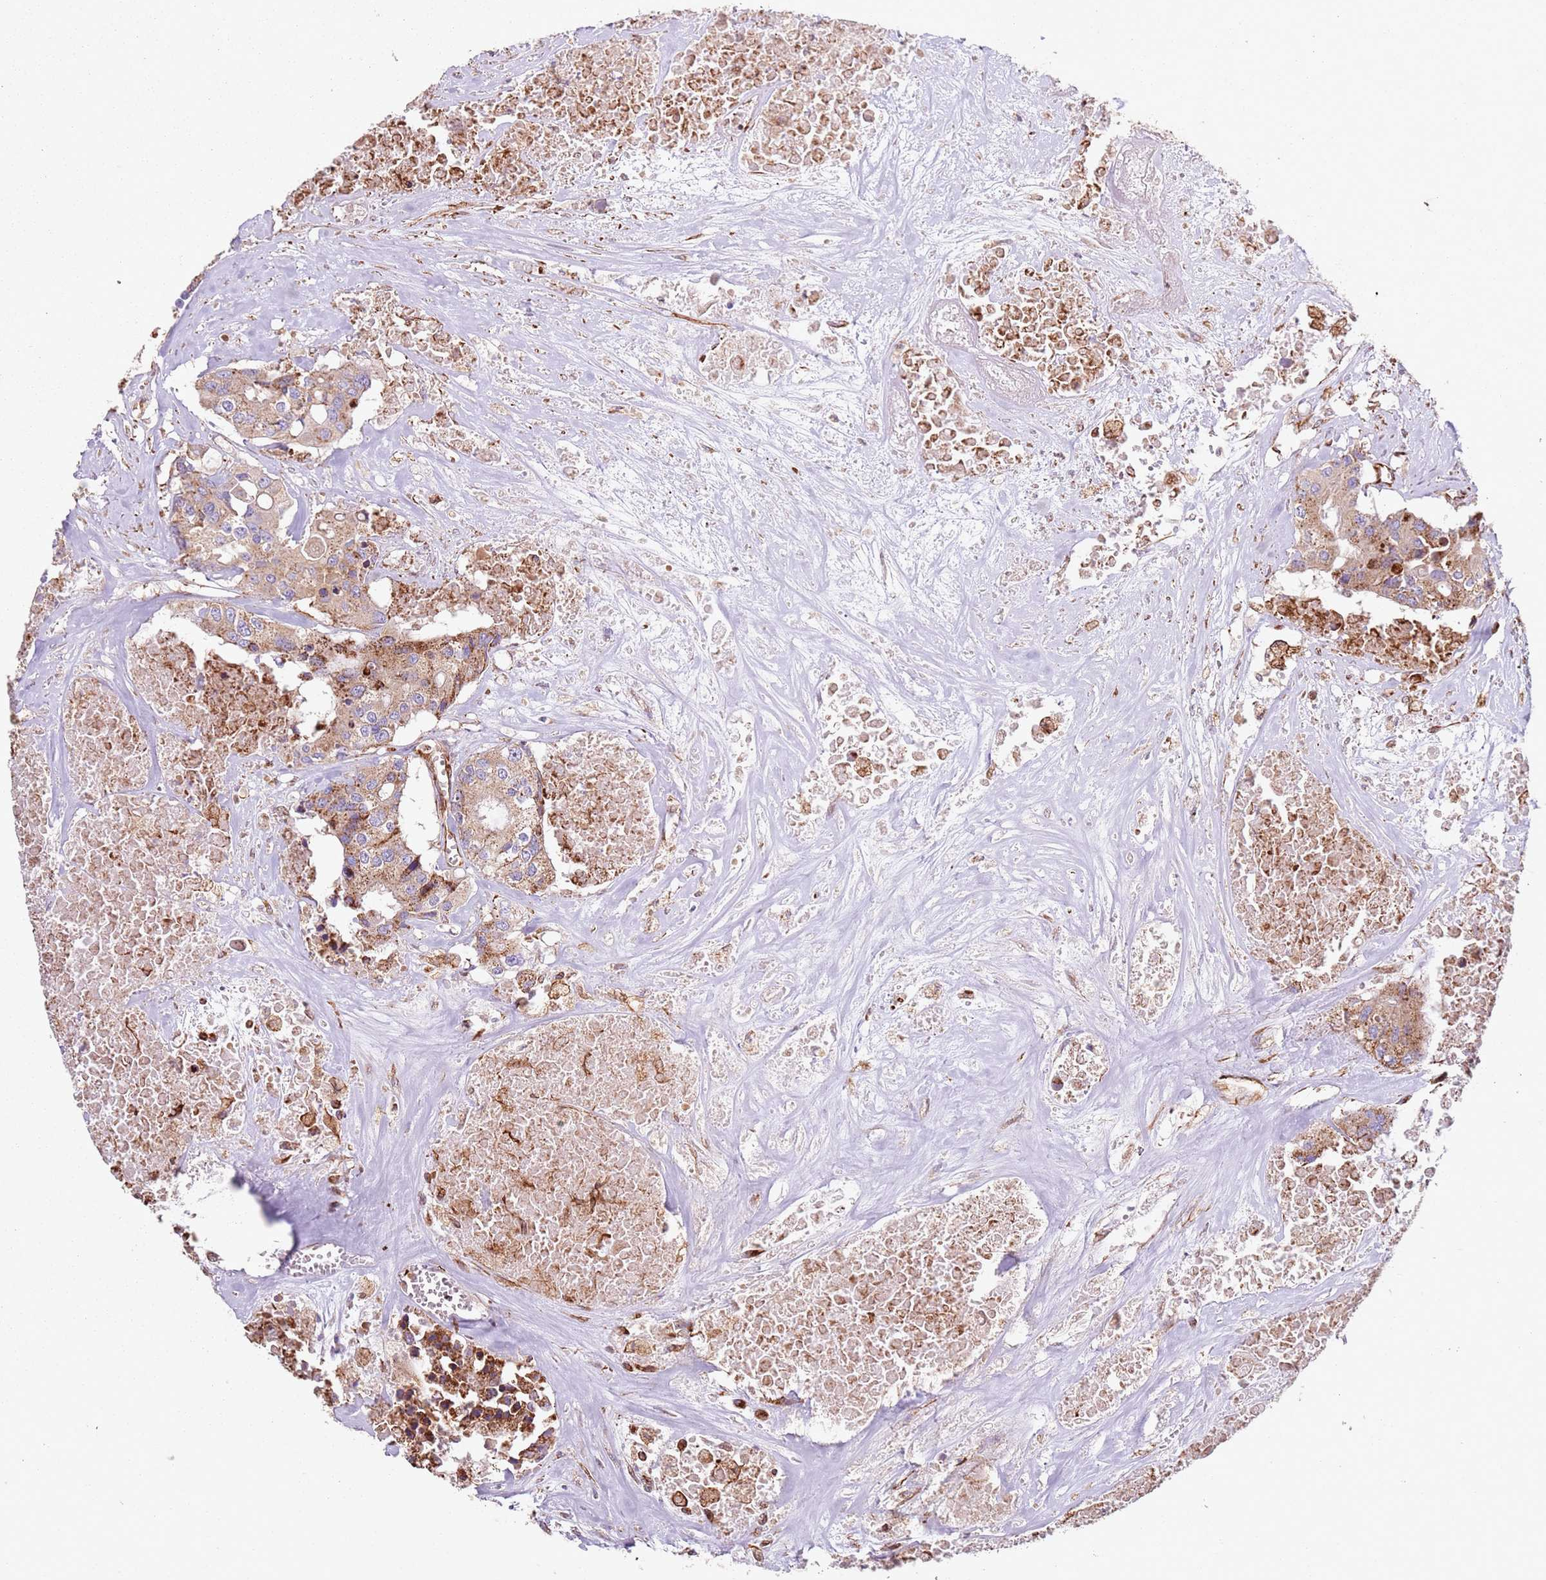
{"staining": {"intensity": "moderate", "quantity": ">75%", "location": "cytoplasmic/membranous"}, "tissue": "colorectal cancer", "cell_type": "Tumor cells", "image_type": "cancer", "snomed": [{"axis": "morphology", "description": "Adenocarcinoma, NOS"}, {"axis": "topography", "description": "Colon"}], "caption": "Adenocarcinoma (colorectal) stained with DAB immunohistochemistry (IHC) shows medium levels of moderate cytoplasmic/membranous staining in about >75% of tumor cells.", "gene": "SNAPIN", "patient": {"sex": "male", "age": 77}}